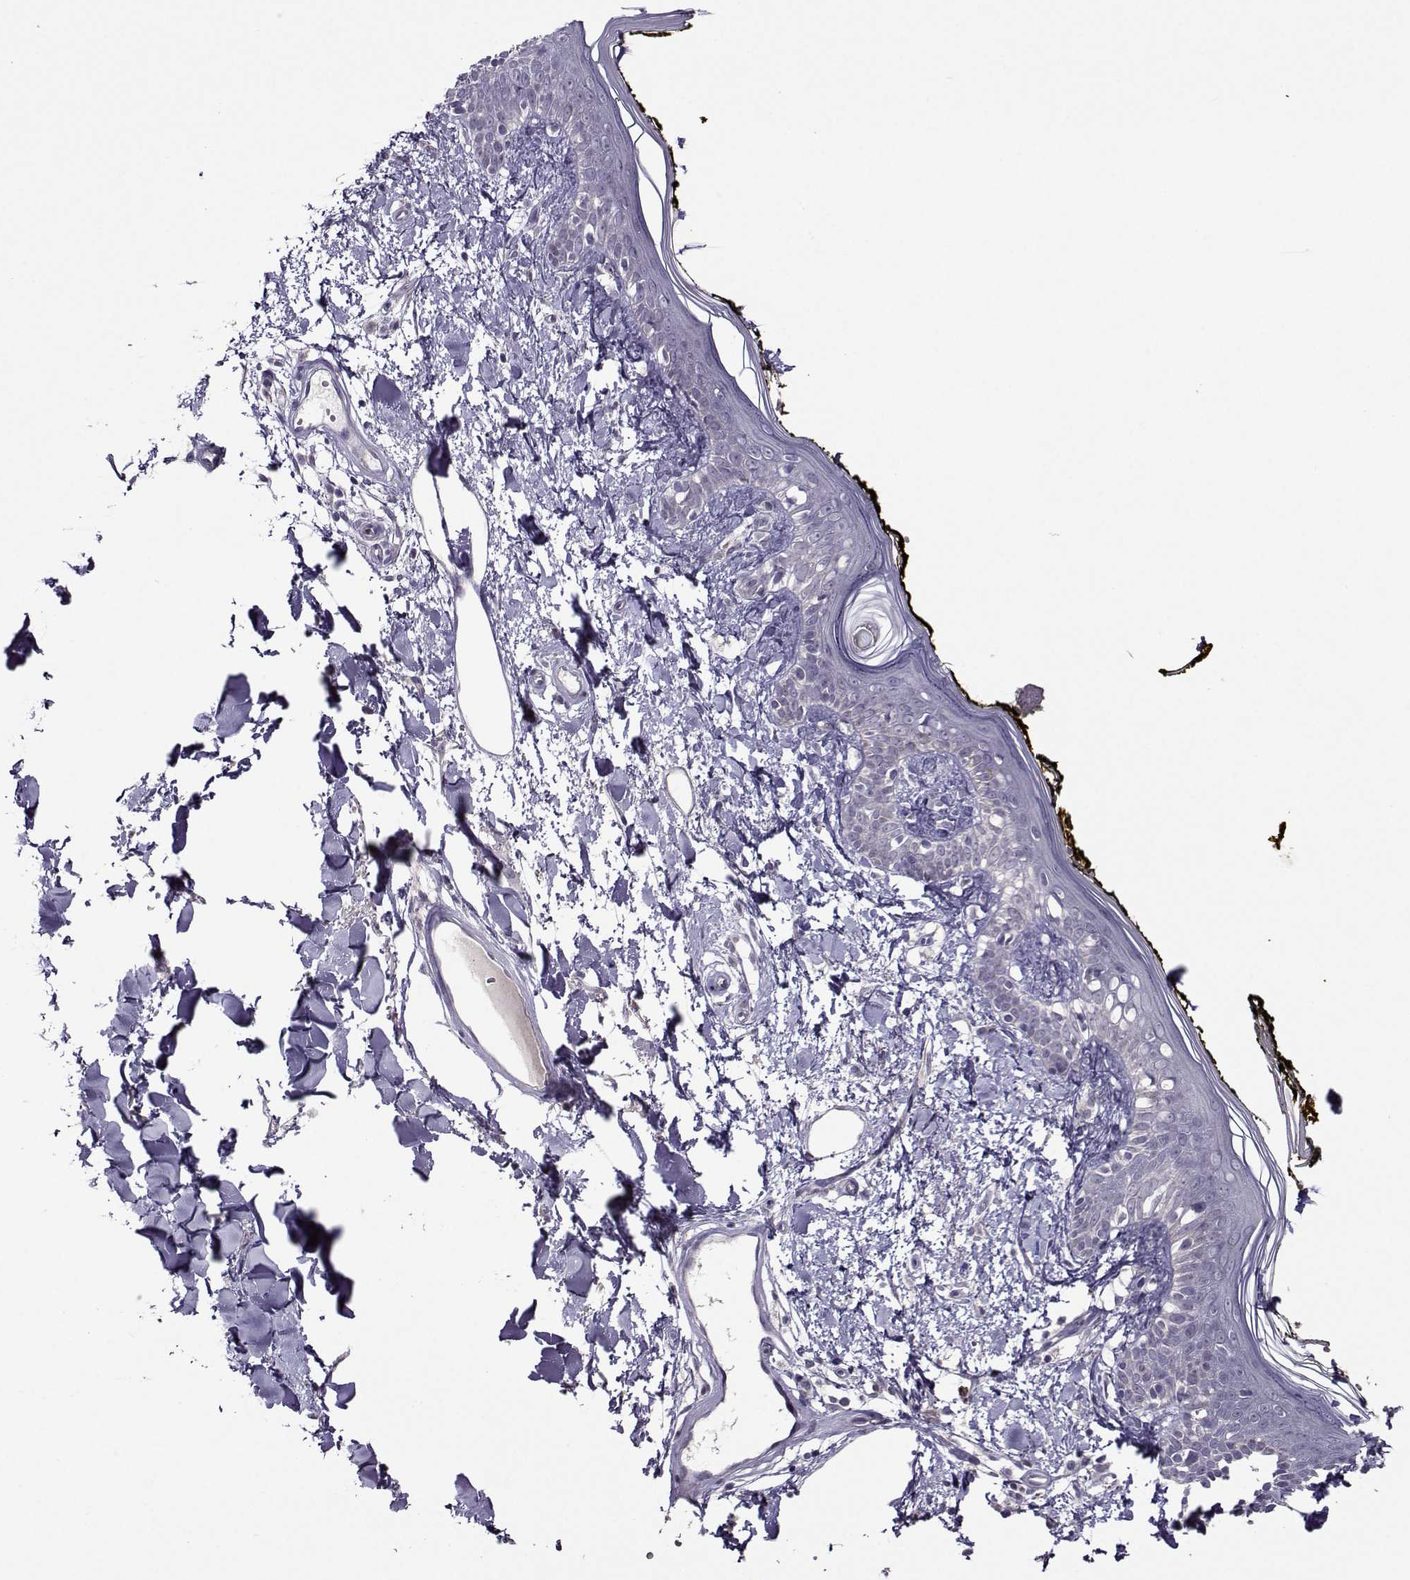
{"staining": {"intensity": "negative", "quantity": "none", "location": "none"}, "tissue": "skin", "cell_type": "Fibroblasts", "image_type": "normal", "snomed": [{"axis": "morphology", "description": "Normal tissue, NOS"}, {"axis": "topography", "description": "Skin"}], "caption": "IHC micrograph of unremarkable skin: skin stained with DAB (3,3'-diaminobenzidine) shows no significant protein positivity in fibroblasts.", "gene": "DDX20", "patient": {"sex": "male", "age": 76}}